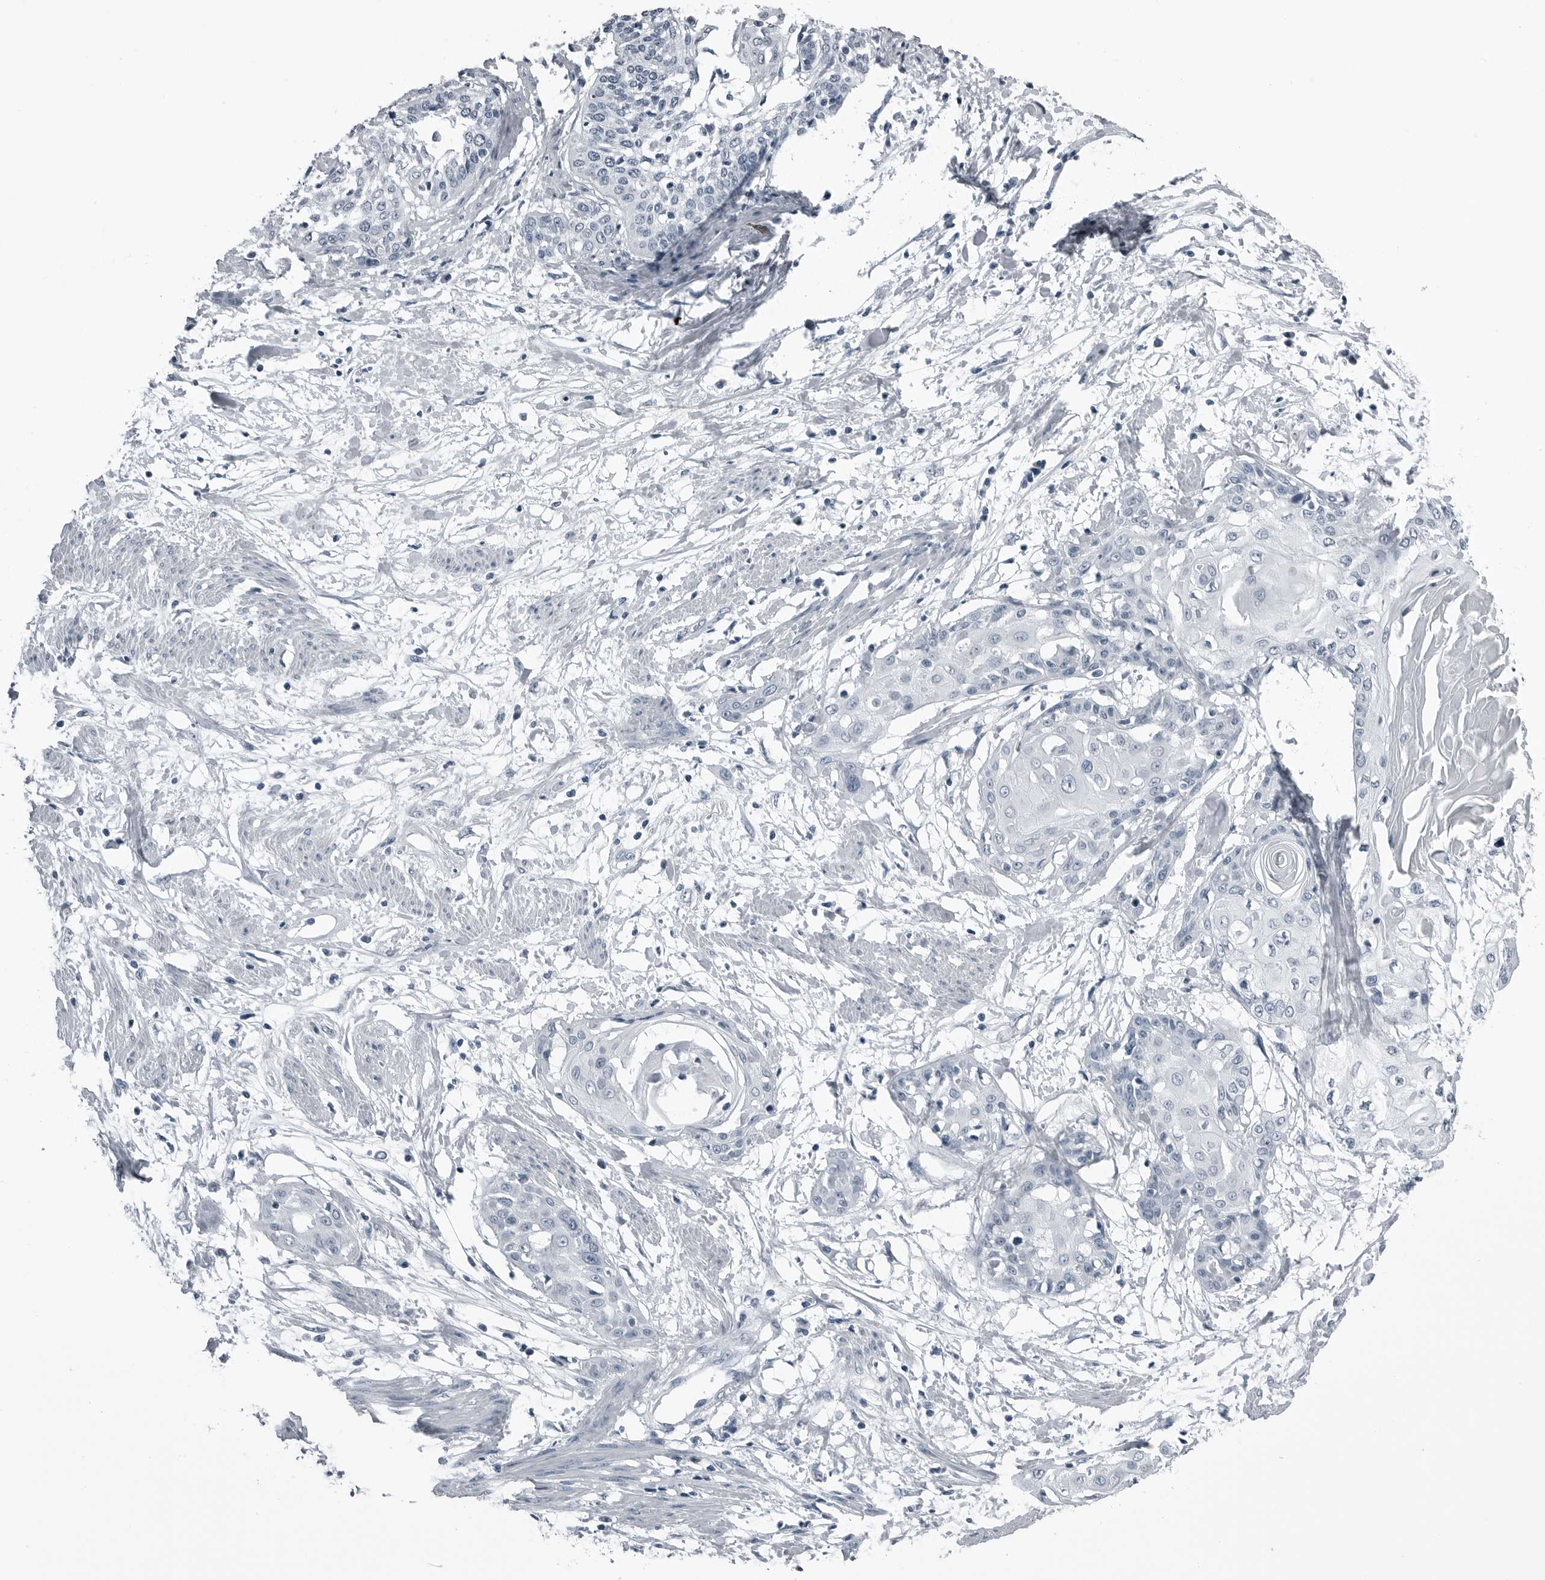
{"staining": {"intensity": "negative", "quantity": "none", "location": "none"}, "tissue": "cervical cancer", "cell_type": "Tumor cells", "image_type": "cancer", "snomed": [{"axis": "morphology", "description": "Squamous cell carcinoma, NOS"}, {"axis": "topography", "description": "Cervix"}], "caption": "This image is of cervical cancer stained with immunohistochemistry (IHC) to label a protein in brown with the nuclei are counter-stained blue. There is no expression in tumor cells. (Stains: DAB (3,3'-diaminobenzidine) immunohistochemistry with hematoxylin counter stain, Microscopy: brightfield microscopy at high magnification).", "gene": "SPINK1", "patient": {"sex": "female", "age": 57}}